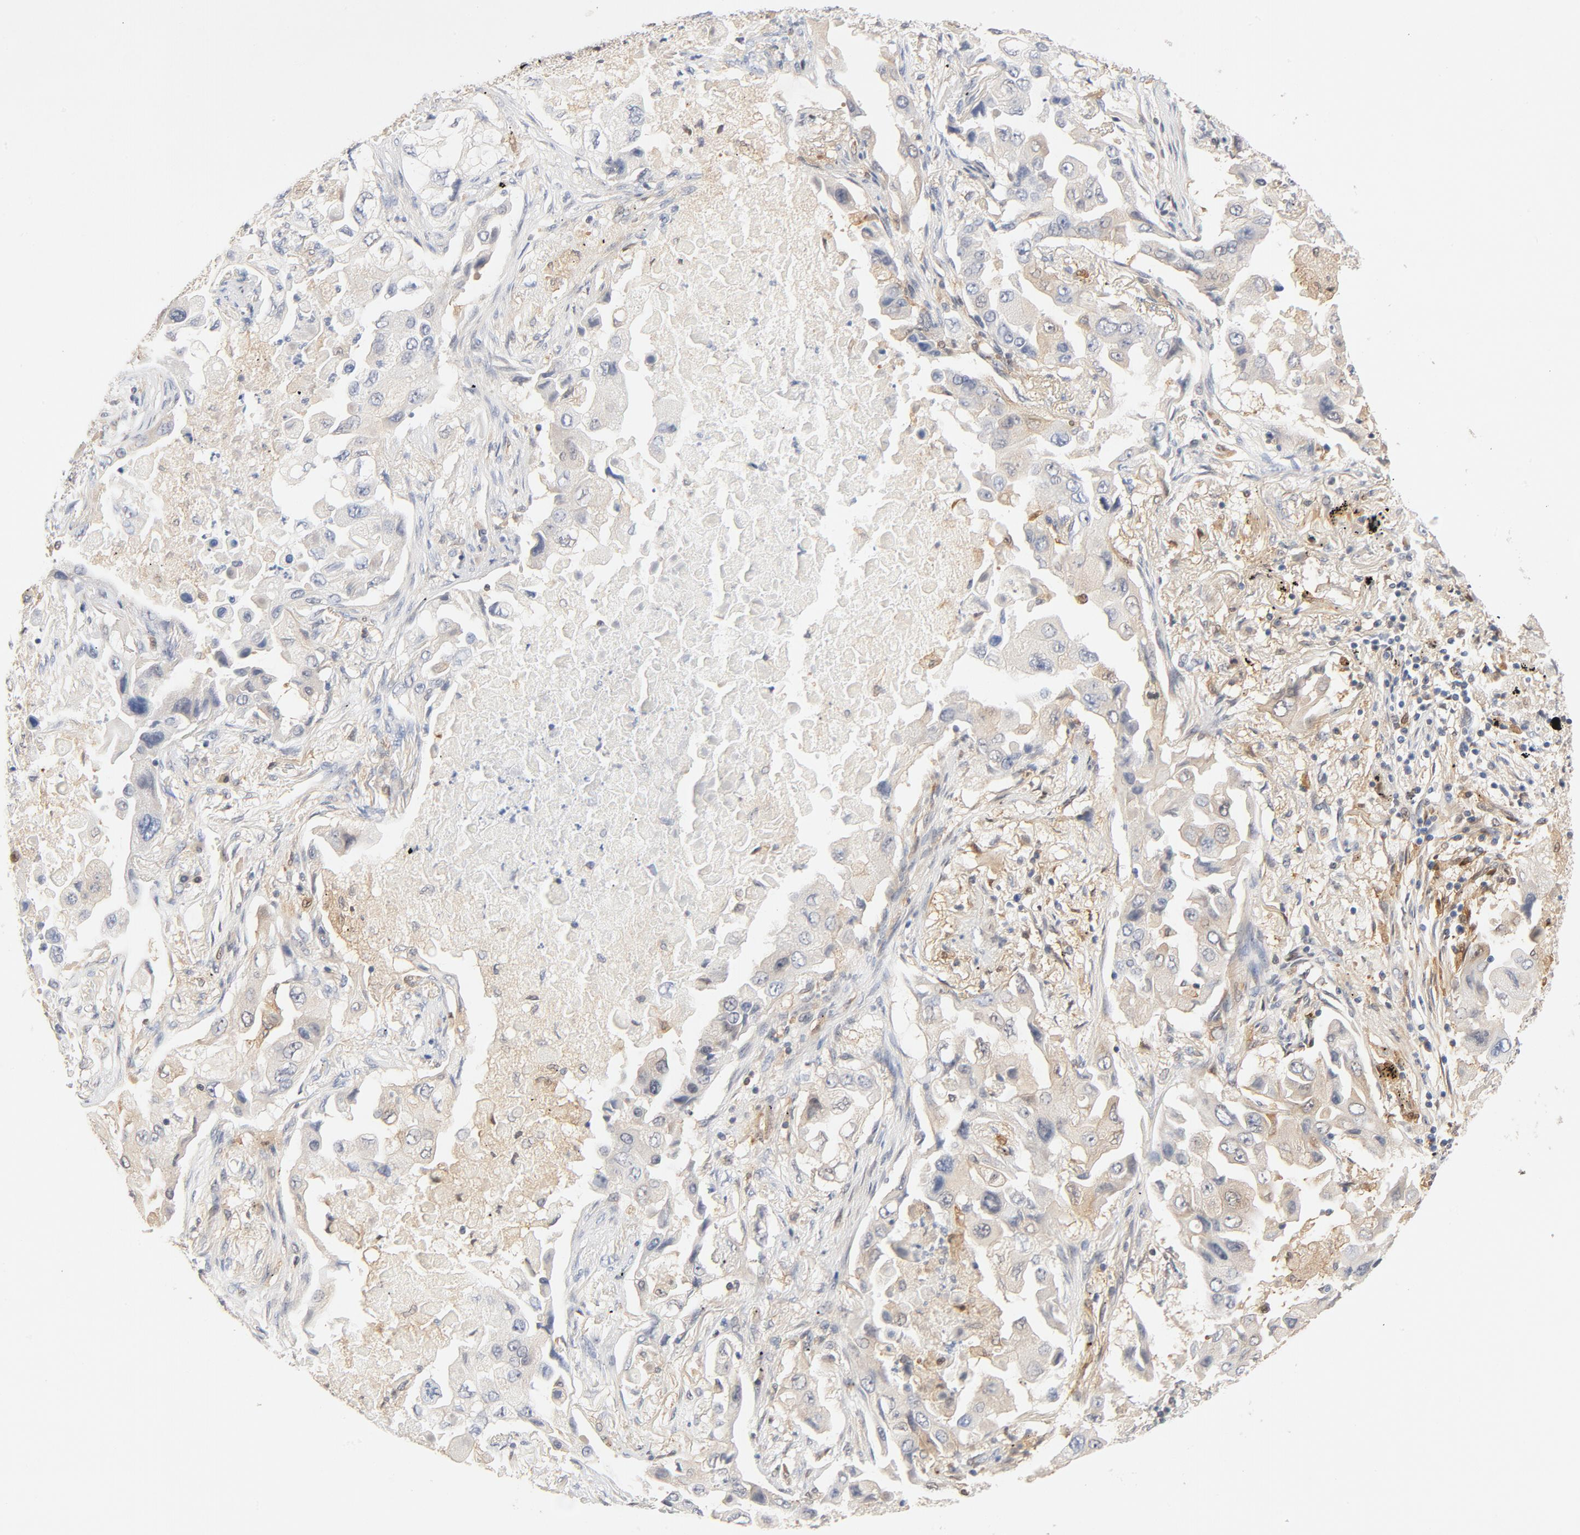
{"staining": {"intensity": "weak", "quantity": "<25%", "location": "cytoplasmic/membranous"}, "tissue": "lung cancer", "cell_type": "Tumor cells", "image_type": "cancer", "snomed": [{"axis": "morphology", "description": "Adenocarcinoma, NOS"}, {"axis": "topography", "description": "Lung"}], "caption": "Tumor cells are negative for protein expression in human lung cancer.", "gene": "STAT1", "patient": {"sex": "female", "age": 65}}